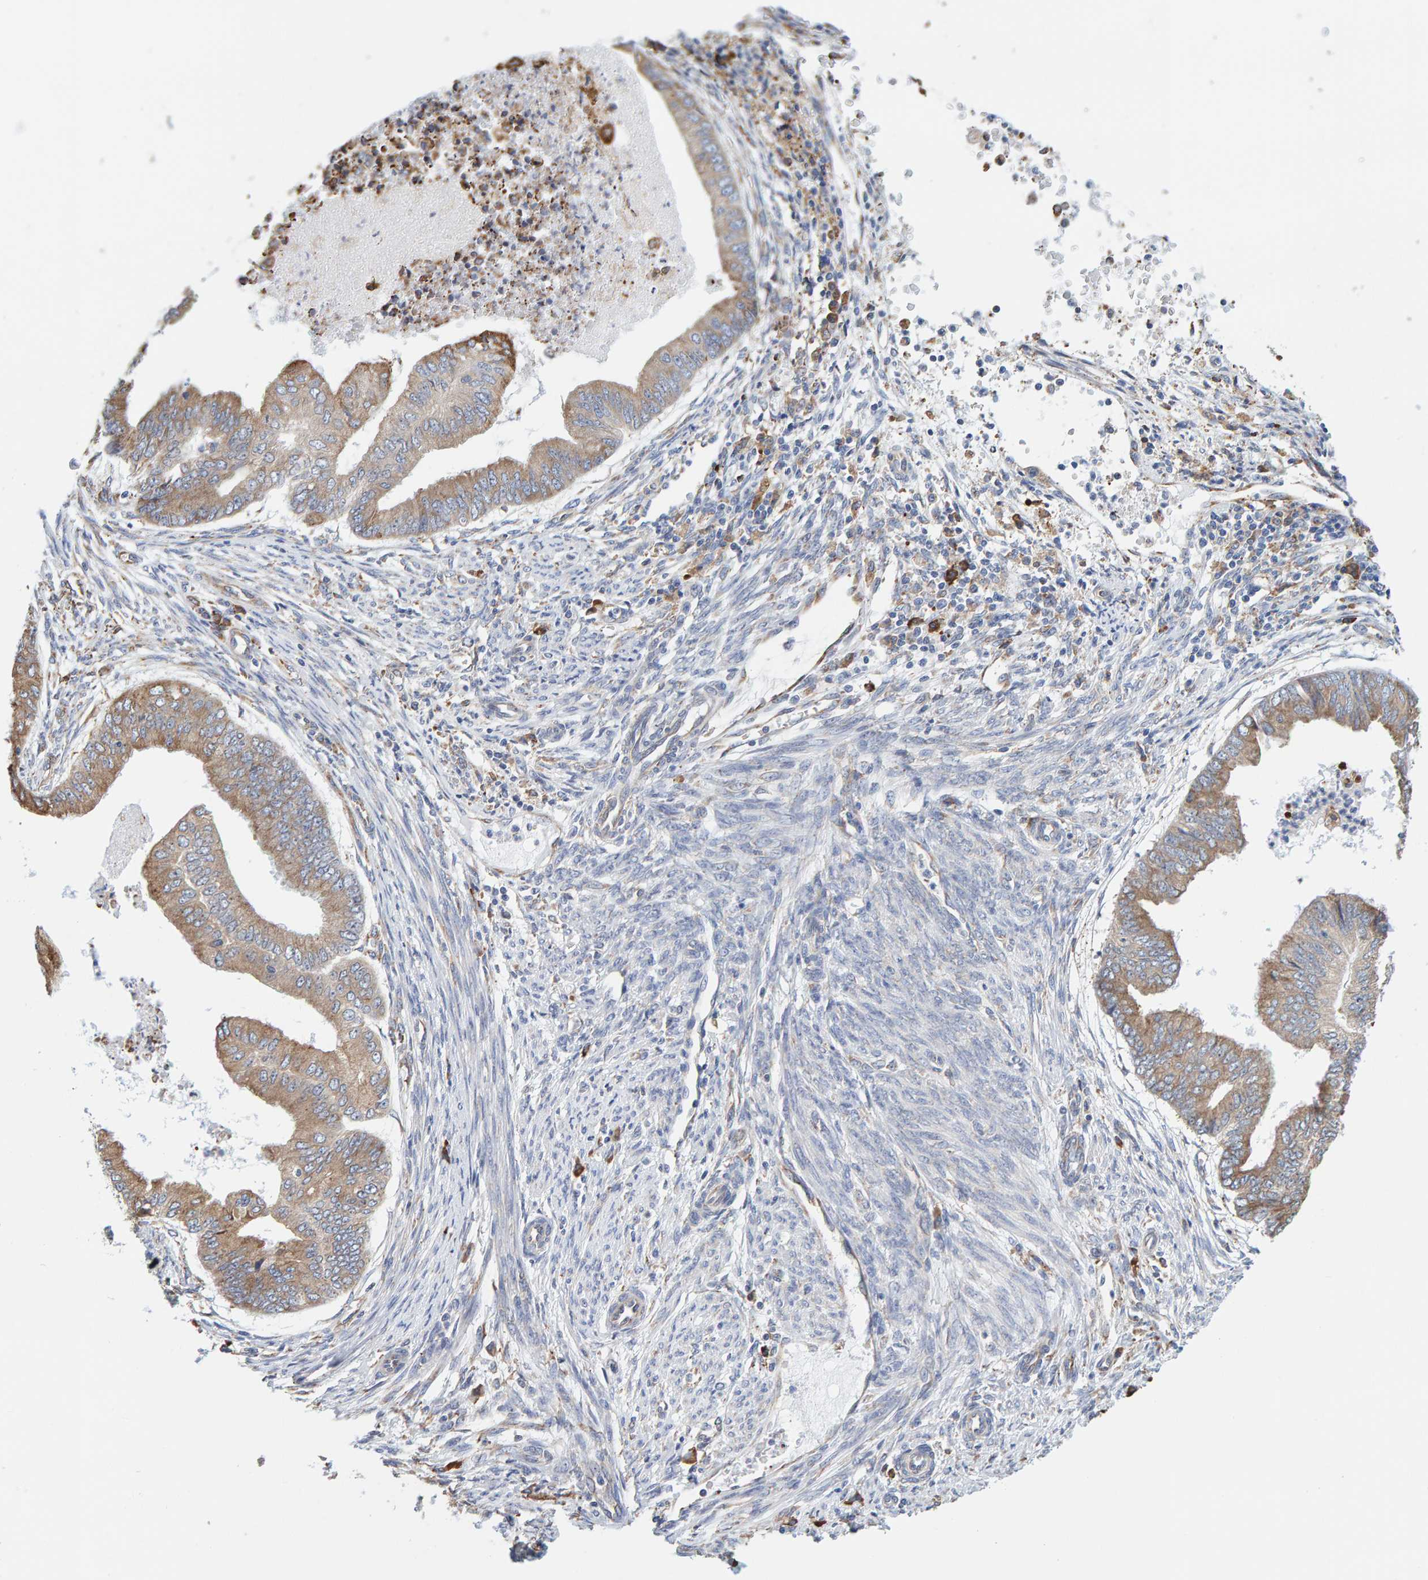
{"staining": {"intensity": "moderate", "quantity": ">75%", "location": "cytoplasmic/membranous"}, "tissue": "endometrial cancer", "cell_type": "Tumor cells", "image_type": "cancer", "snomed": [{"axis": "morphology", "description": "Polyp, NOS"}, {"axis": "morphology", "description": "Adenocarcinoma, NOS"}, {"axis": "morphology", "description": "Adenoma, NOS"}, {"axis": "topography", "description": "Endometrium"}], "caption": "An image of endometrial cancer (adenocarcinoma) stained for a protein exhibits moderate cytoplasmic/membranous brown staining in tumor cells. (Stains: DAB in brown, nuclei in blue, Microscopy: brightfield microscopy at high magnification).", "gene": "SGPL1", "patient": {"sex": "female", "age": 79}}